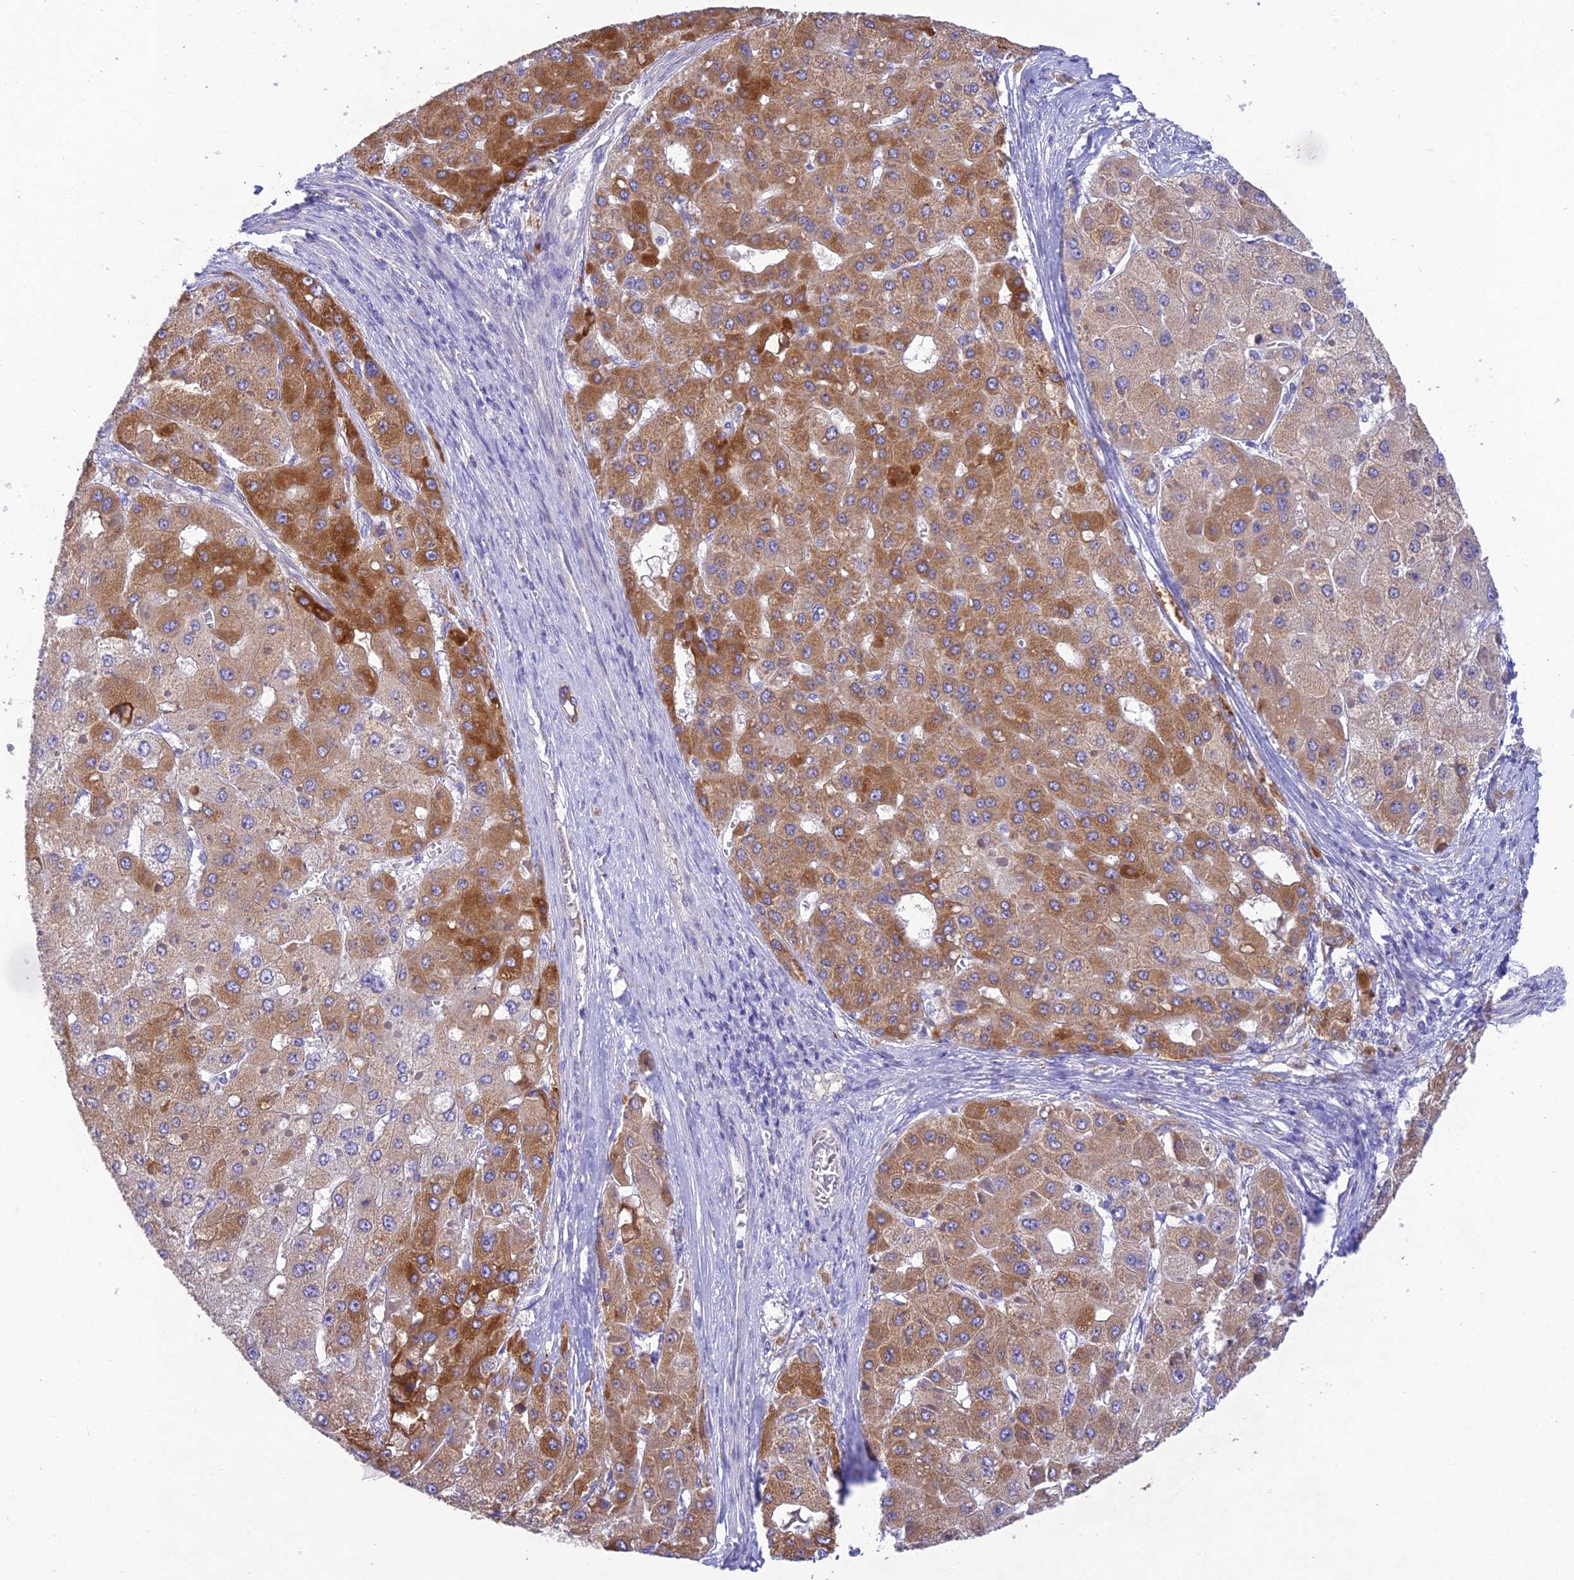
{"staining": {"intensity": "moderate", "quantity": "25%-75%", "location": "cytoplasmic/membranous"}, "tissue": "liver cancer", "cell_type": "Tumor cells", "image_type": "cancer", "snomed": [{"axis": "morphology", "description": "Carcinoma, Hepatocellular, NOS"}, {"axis": "topography", "description": "Liver"}], "caption": "Immunohistochemistry (IHC) photomicrograph of hepatocellular carcinoma (liver) stained for a protein (brown), which displays medium levels of moderate cytoplasmic/membranous expression in approximately 25%-75% of tumor cells.", "gene": "HSD17B2", "patient": {"sex": "female", "age": 73}}